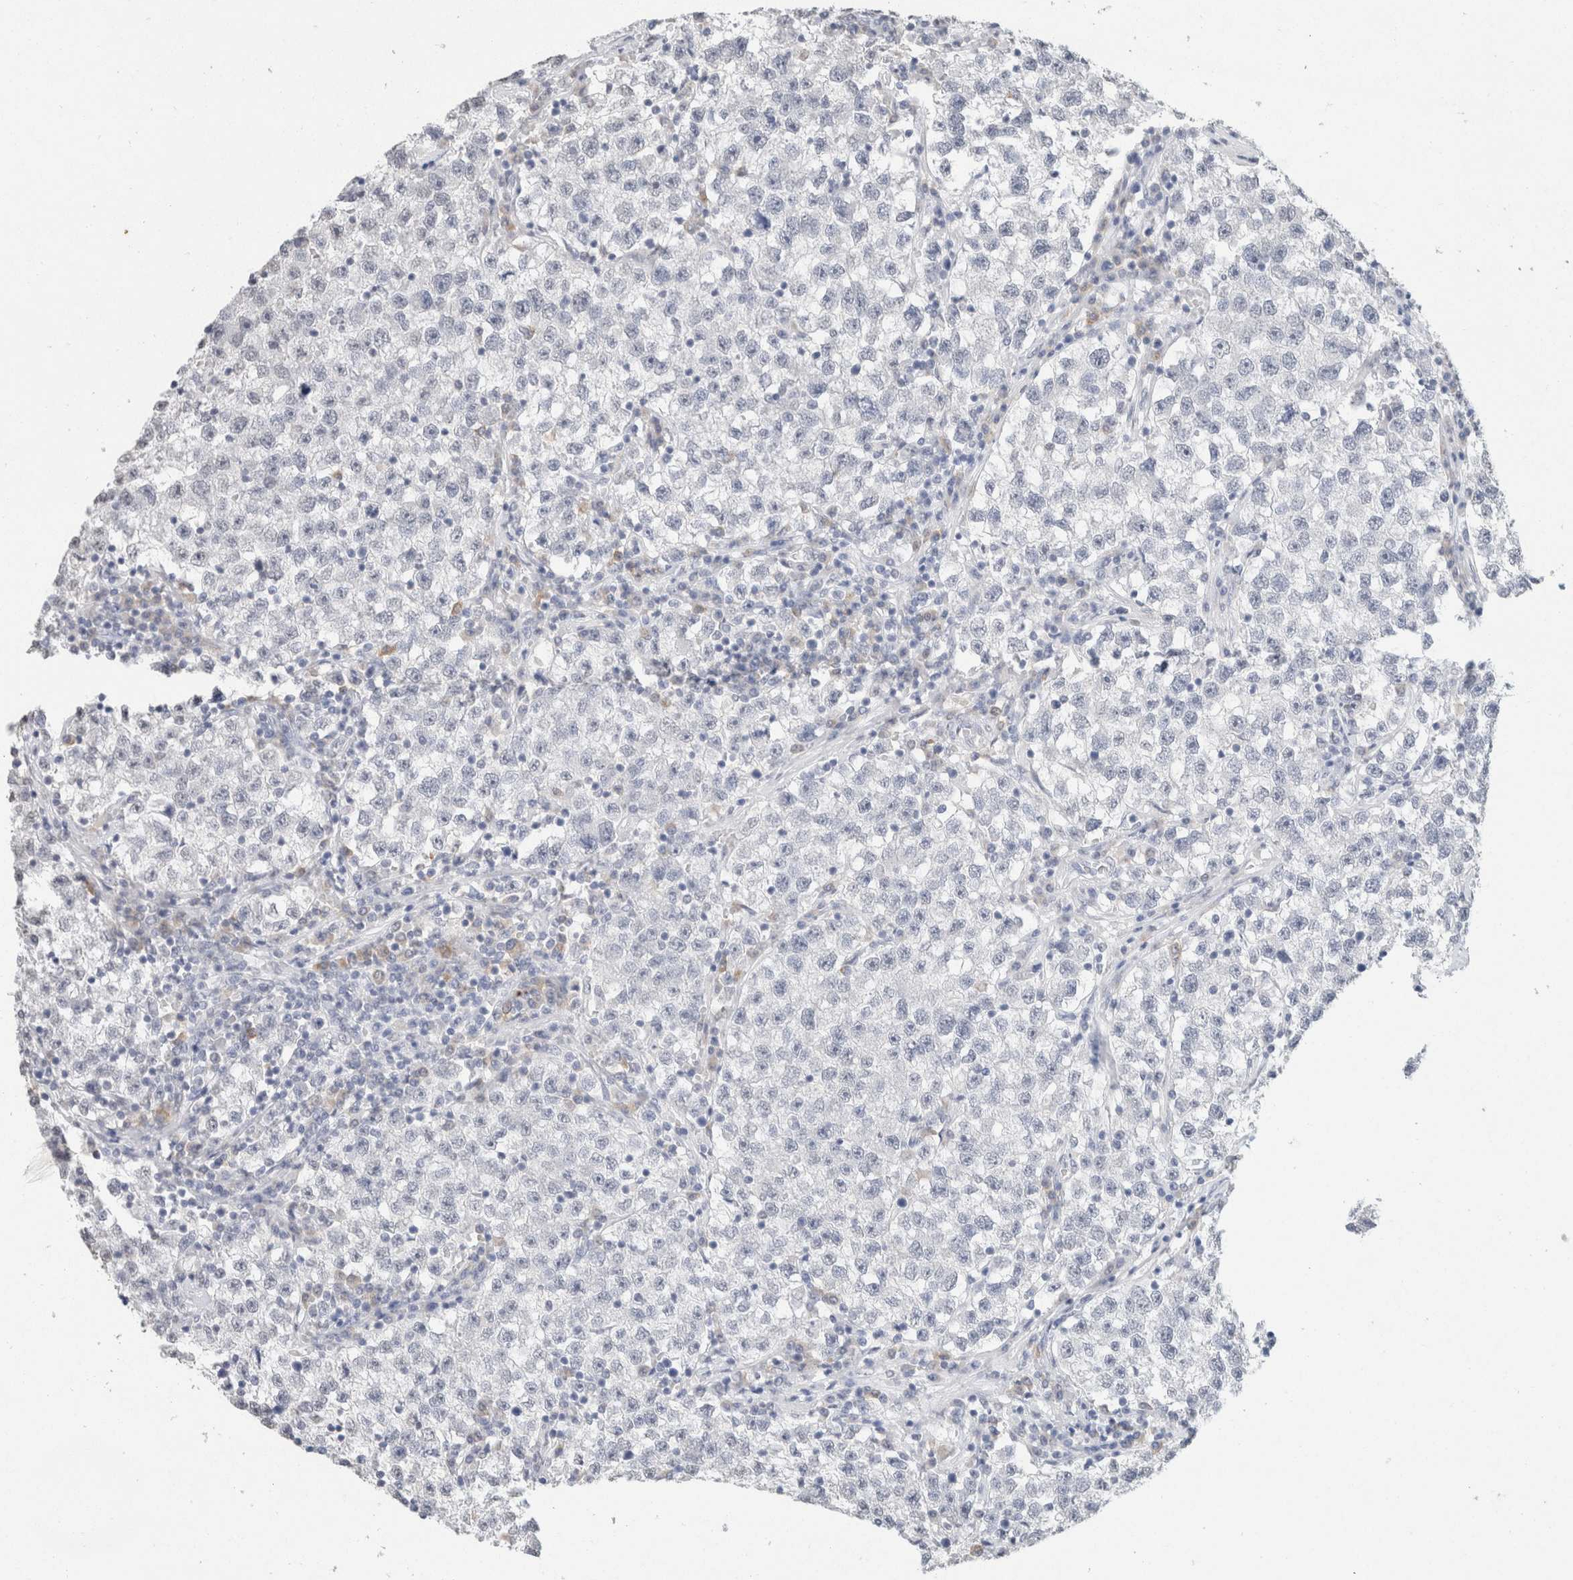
{"staining": {"intensity": "negative", "quantity": "none", "location": "none"}, "tissue": "testis cancer", "cell_type": "Tumor cells", "image_type": "cancer", "snomed": [{"axis": "morphology", "description": "Seminoma, NOS"}, {"axis": "topography", "description": "Testis"}], "caption": "Tumor cells show no significant staining in testis seminoma.", "gene": "CD80", "patient": {"sex": "male", "age": 22}}